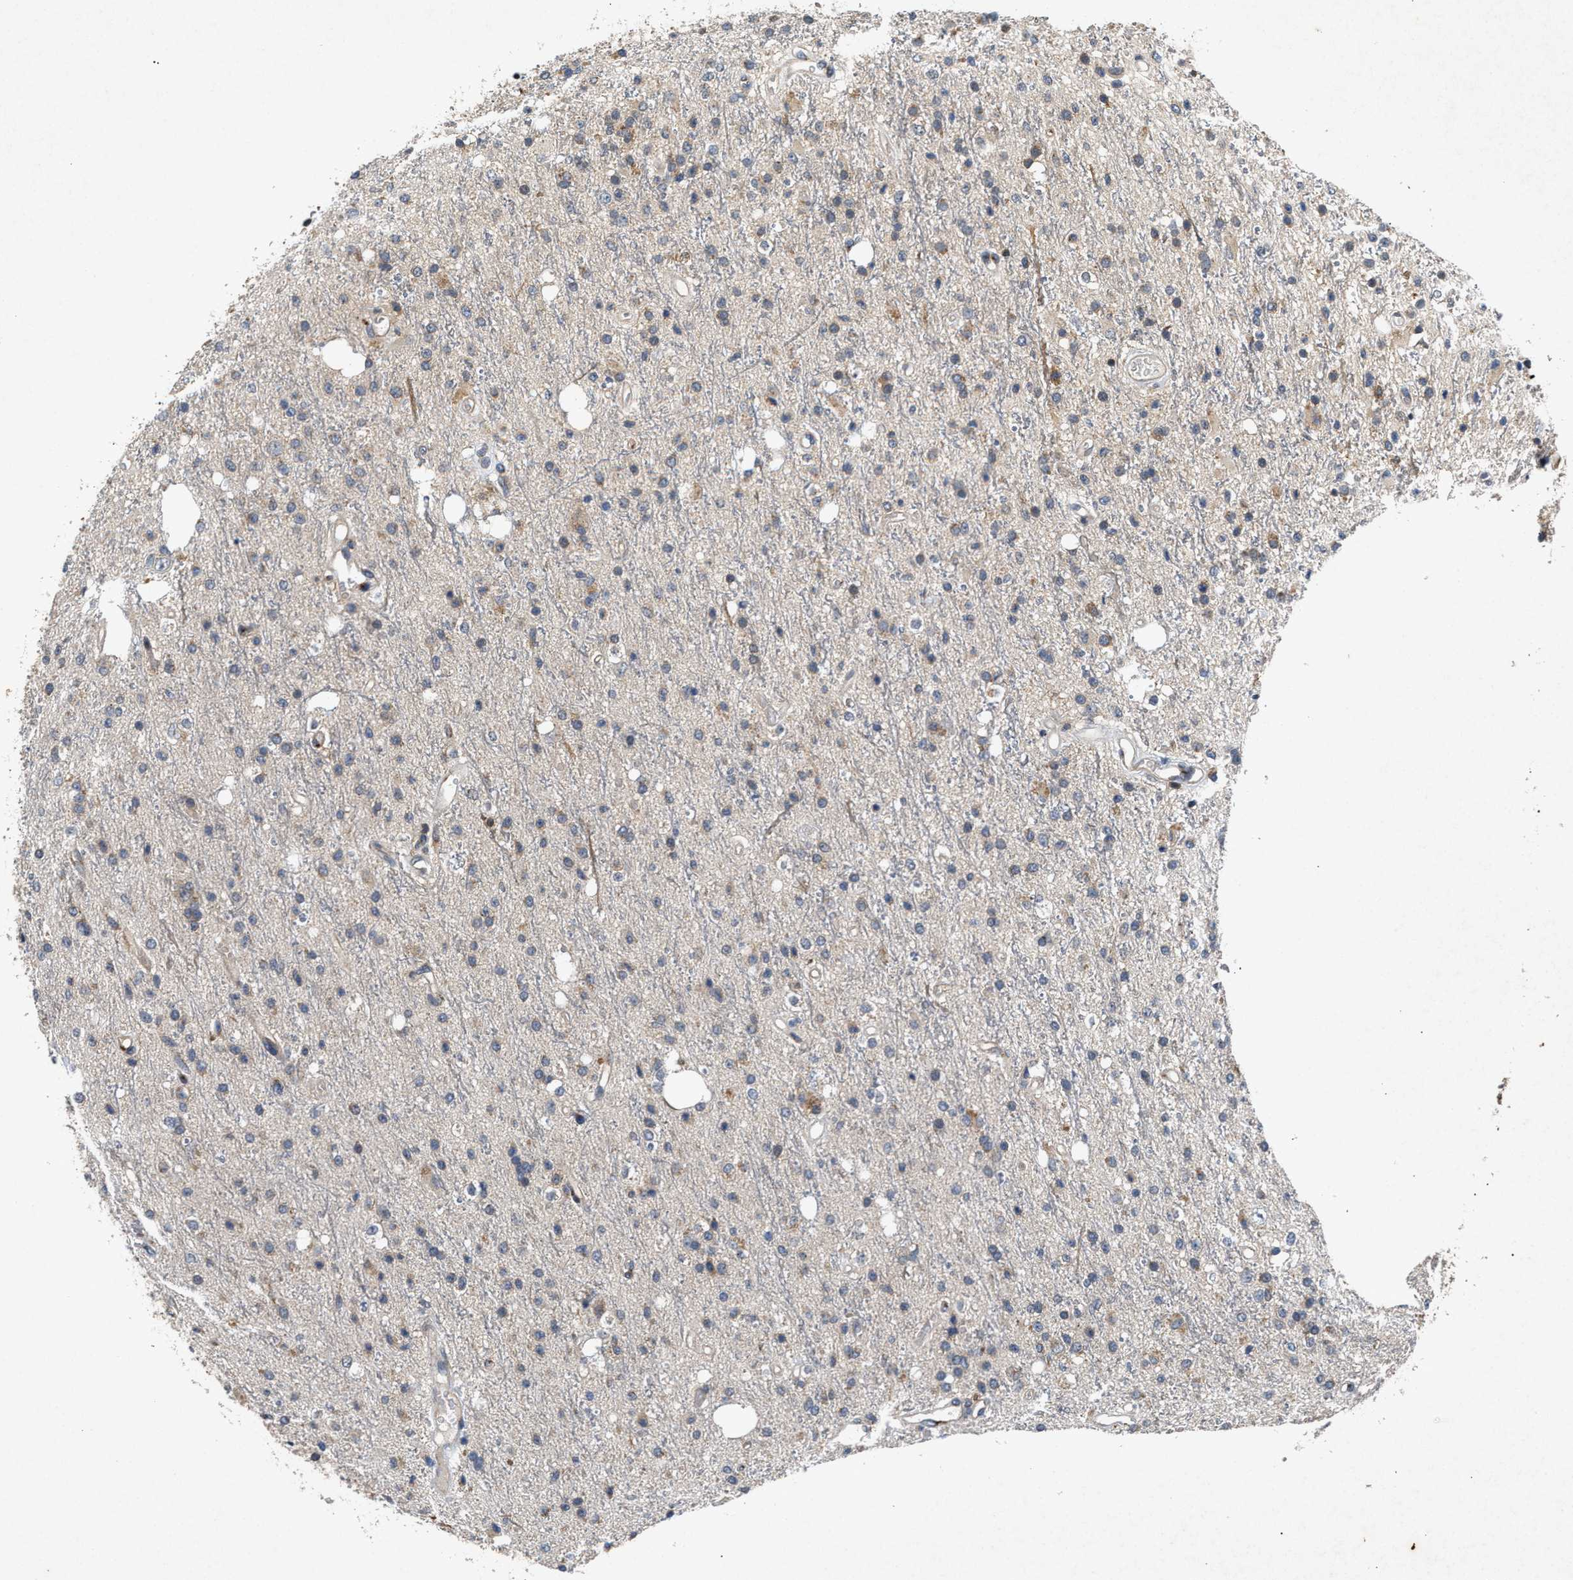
{"staining": {"intensity": "weak", "quantity": "25%-75%", "location": "cytoplasmic/membranous"}, "tissue": "glioma", "cell_type": "Tumor cells", "image_type": "cancer", "snomed": [{"axis": "morphology", "description": "Glioma, malignant, High grade"}, {"axis": "topography", "description": "Brain"}], "caption": "IHC micrograph of neoplastic tissue: glioma stained using immunohistochemistry displays low levels of weak protein expression localized specifically in the cytoplasmic/membranous of tumor cells, appearing as a cytoplasmic/membranous brown color.", "gene": "CHUK", "patient": {"sex": "male", "age": 47}}